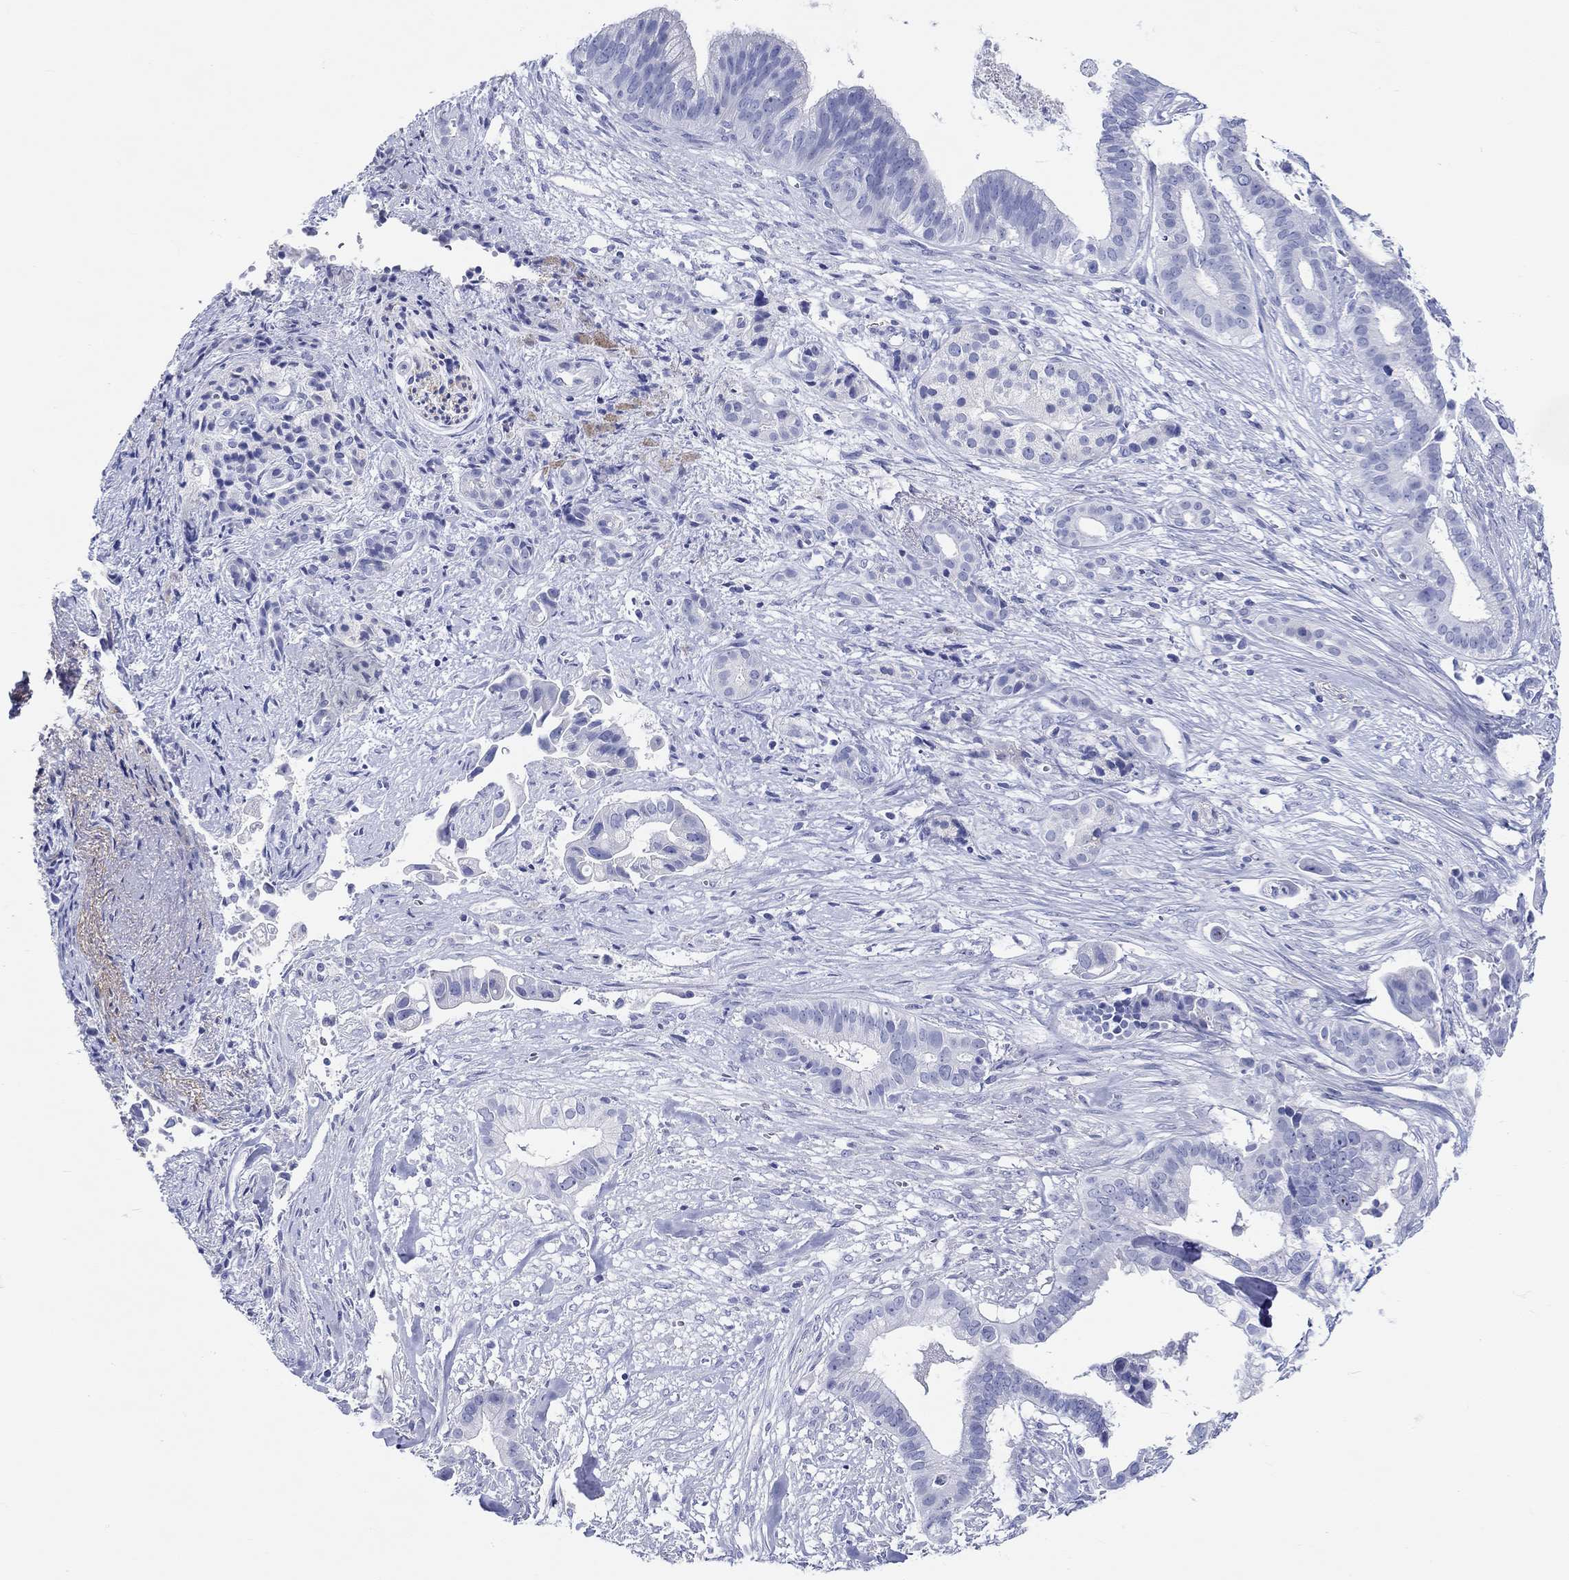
{"staining": {"intensity": "negative", "quantity": "none", "location": "none"}, "tissue": "pancreatic cancer", "cell_type": "Tumor cells", "image_type": "cancer", "snomed": [{"axis": "morphology", "description": "Adenocarcinoma, NOS"}, {"axis": "topography", "description": "Pancreas"}], "caption": "Immunohistochemistry (IHC) of pancreatic cancer (adenocarcinoma) shows no expression in tumor cells. (DAB immunohistochemistry (IHC) visualized using brightfield microscopy, high magnification).", "gene": "CRYGS", "patient": {"sex": "male", "age": 61}}